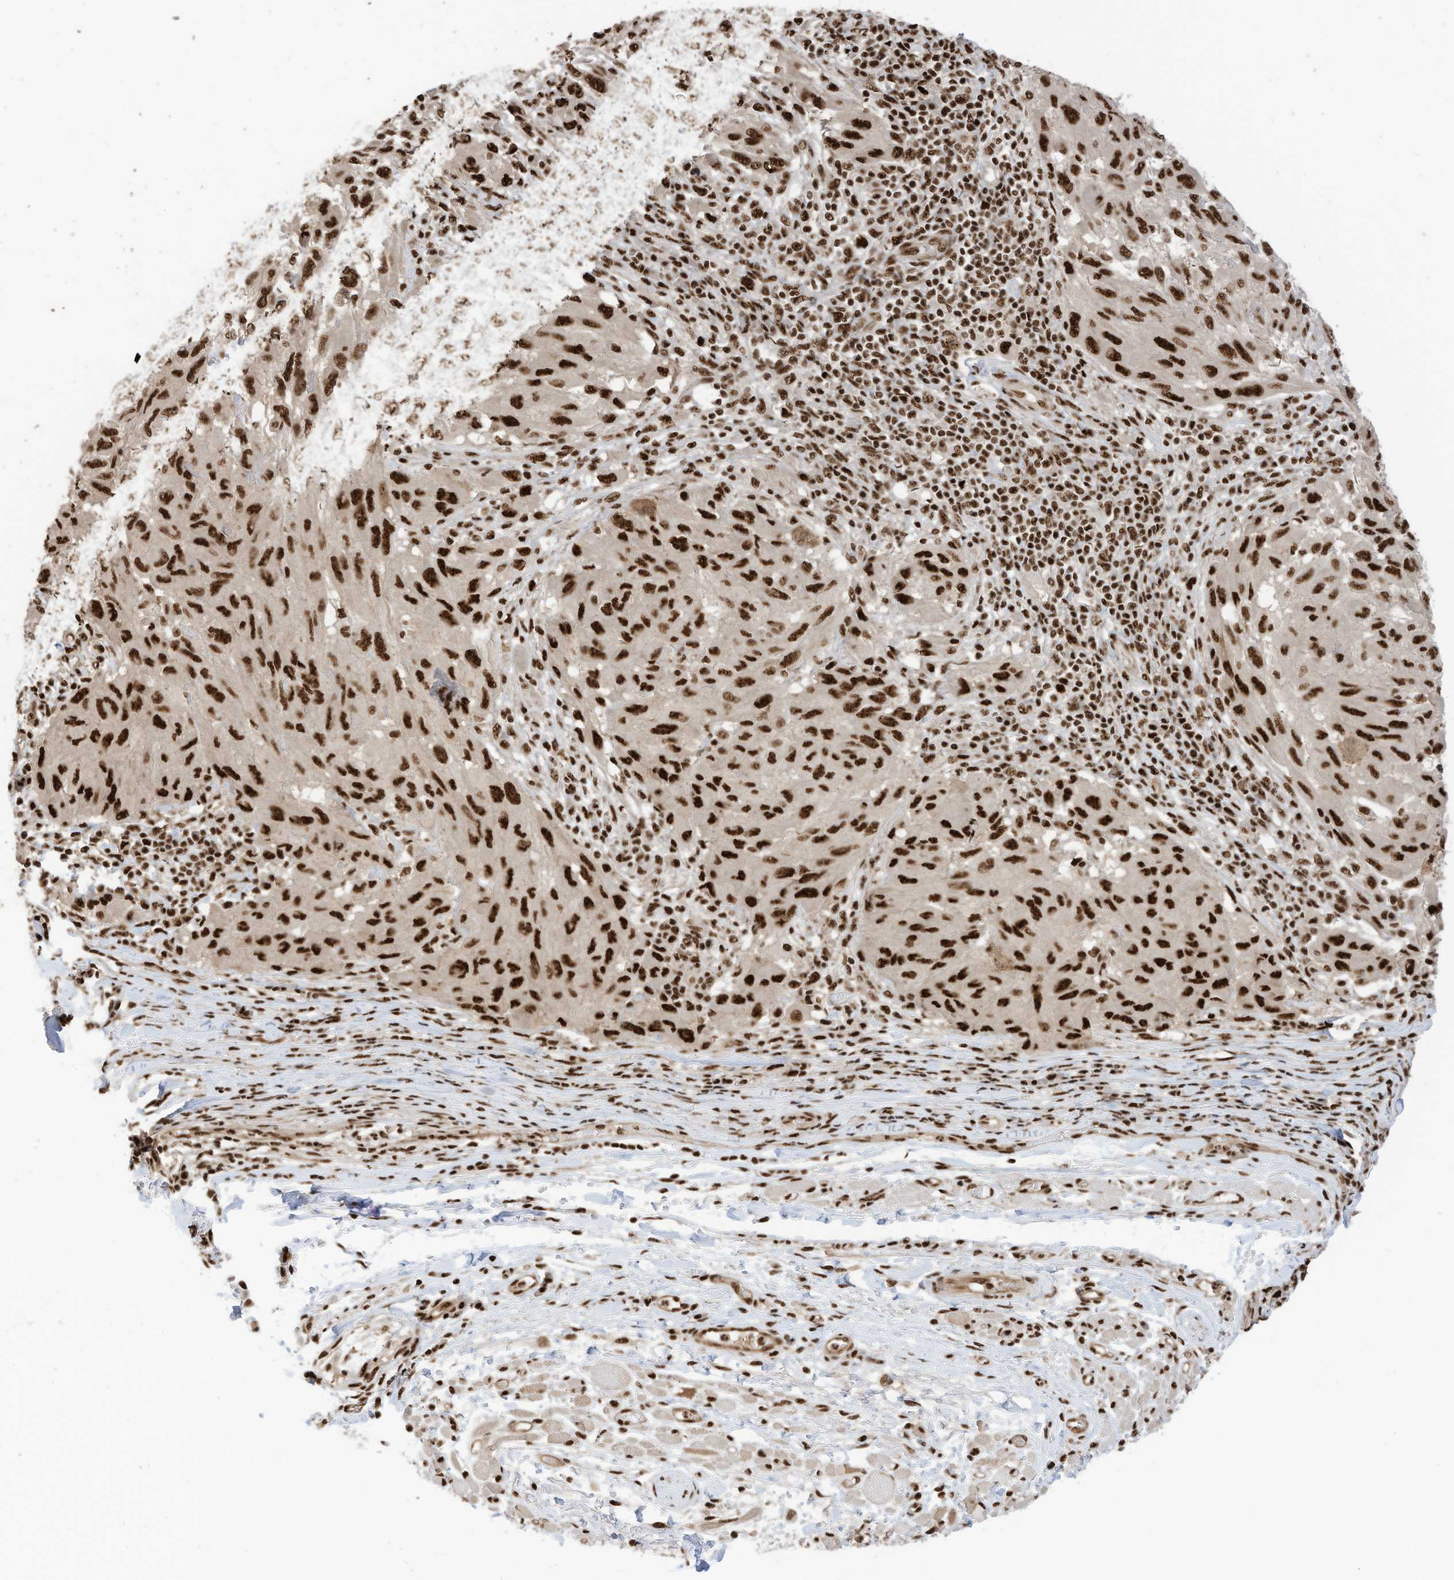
{"staining": {"intensity": "strong", "quantity": ">75%", "location": "nuclear"}, "tissue": "melanoma", "cell_type": "Tumor cells", "image_type": "cancer", "snomed": [{"axis": "morphology", "description": "Malignant melanoma, NOS"}, {"axis": "topography", "description": "Skin"}], "caption": "Brown immunohistochemical staining in melanoma displays strong nuclear expression in approximately >75% of tumor cells. (DAB (3,3'-diaminobenzidine) = brown stain, brightfield microscopy at high magnification).", "gene": "SF3A3", "patient": {"sex": "female", "age": 91}}